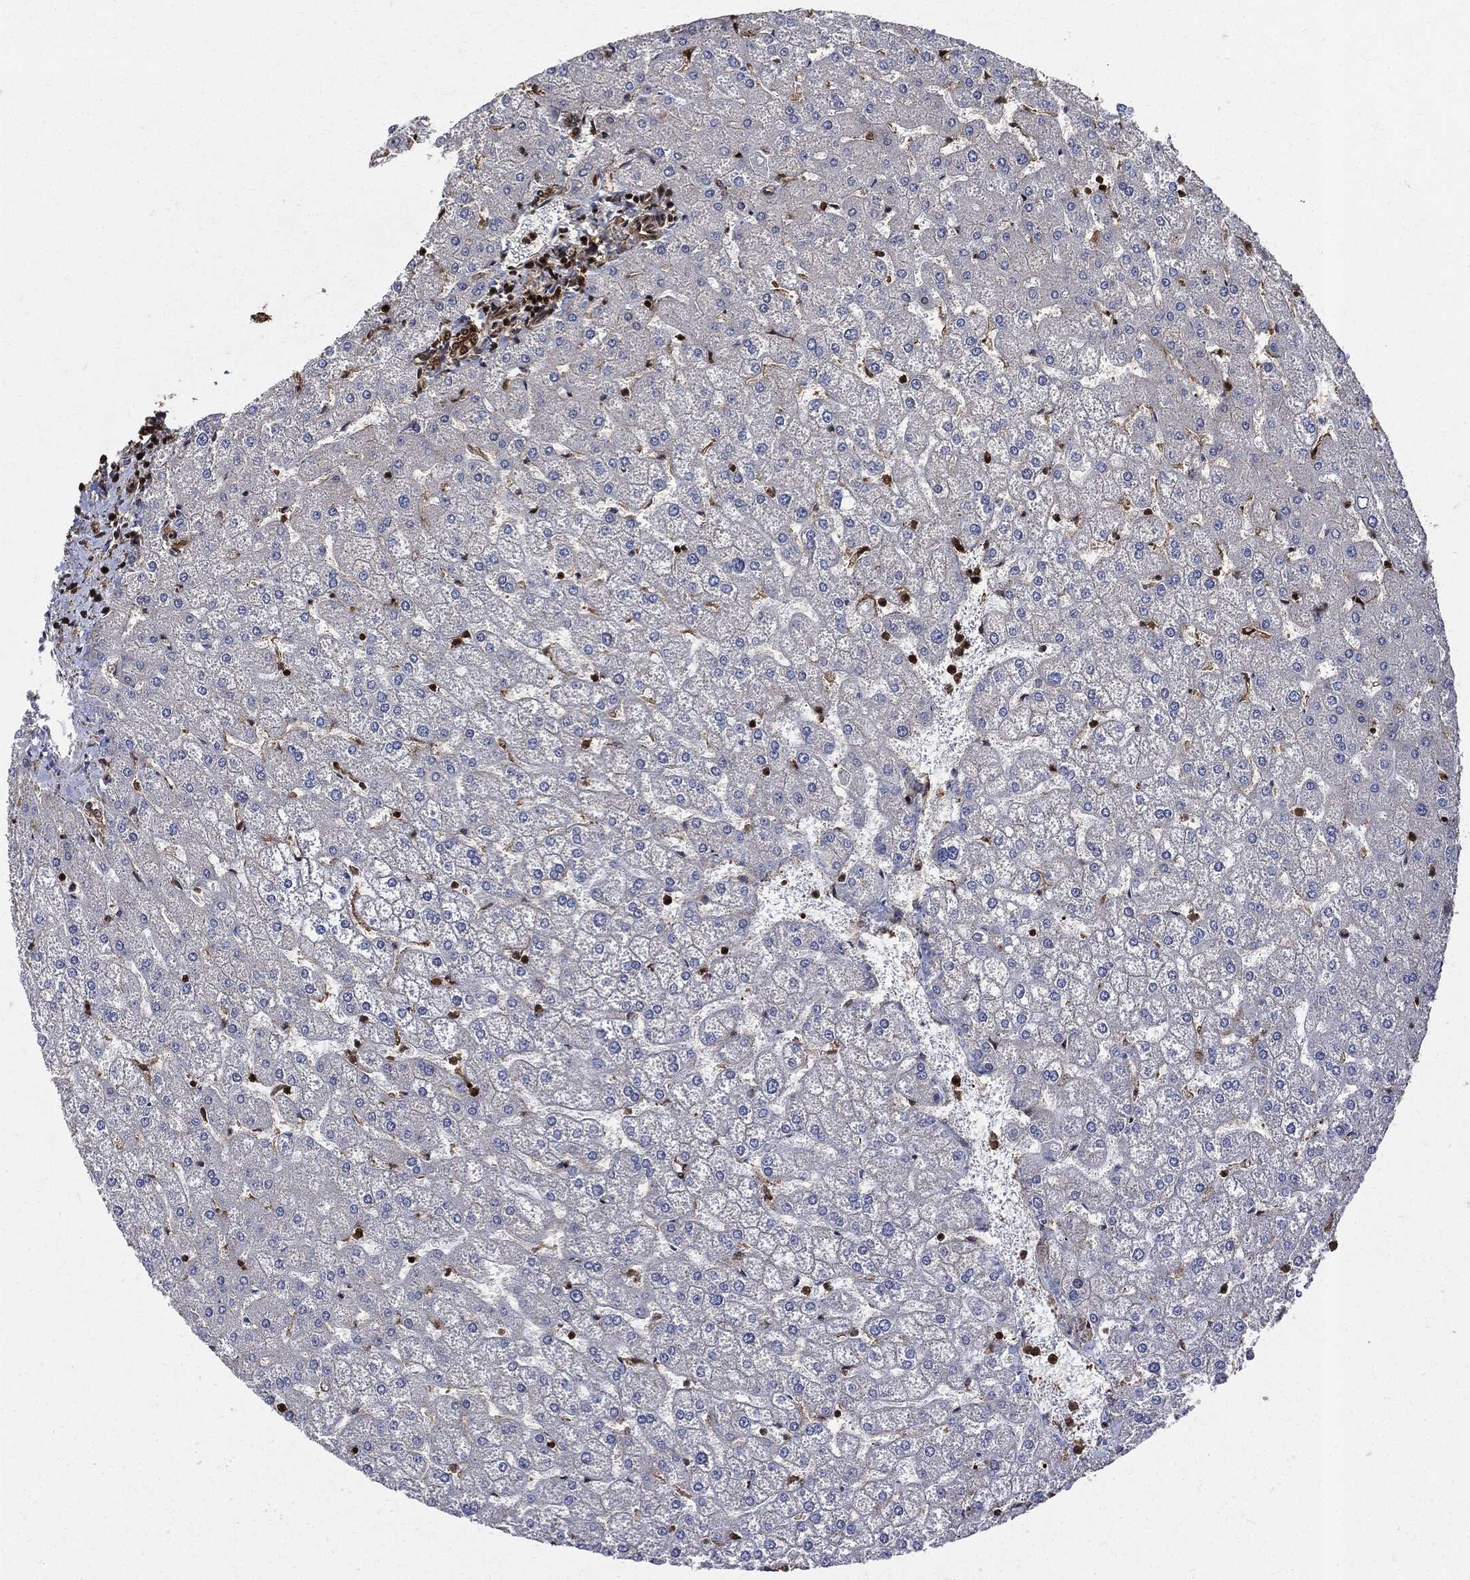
{"staining": {"intensity": "strong", "quantity": ">75%", "location": "cytoplasmic/membranous"}, "tissue": "liver", "cell_type": "Cholangiocytes", "image_type": "normal", "snomed": [{"axis": "morphology", "description": "Normal tissue, NOS"}, {"axis": "topography", "description": "Liver"}], "caption": "Brown immunohistochemical staining in normal liver reveals strong cytoplasmic/membranous positivity in approximately >75% of cholangiocytes. (DAB IHC, brown staining for protein, blue staining for nuclei).", "gene": "YWHAB", "patient": {"sex": "female", "age": 32}}